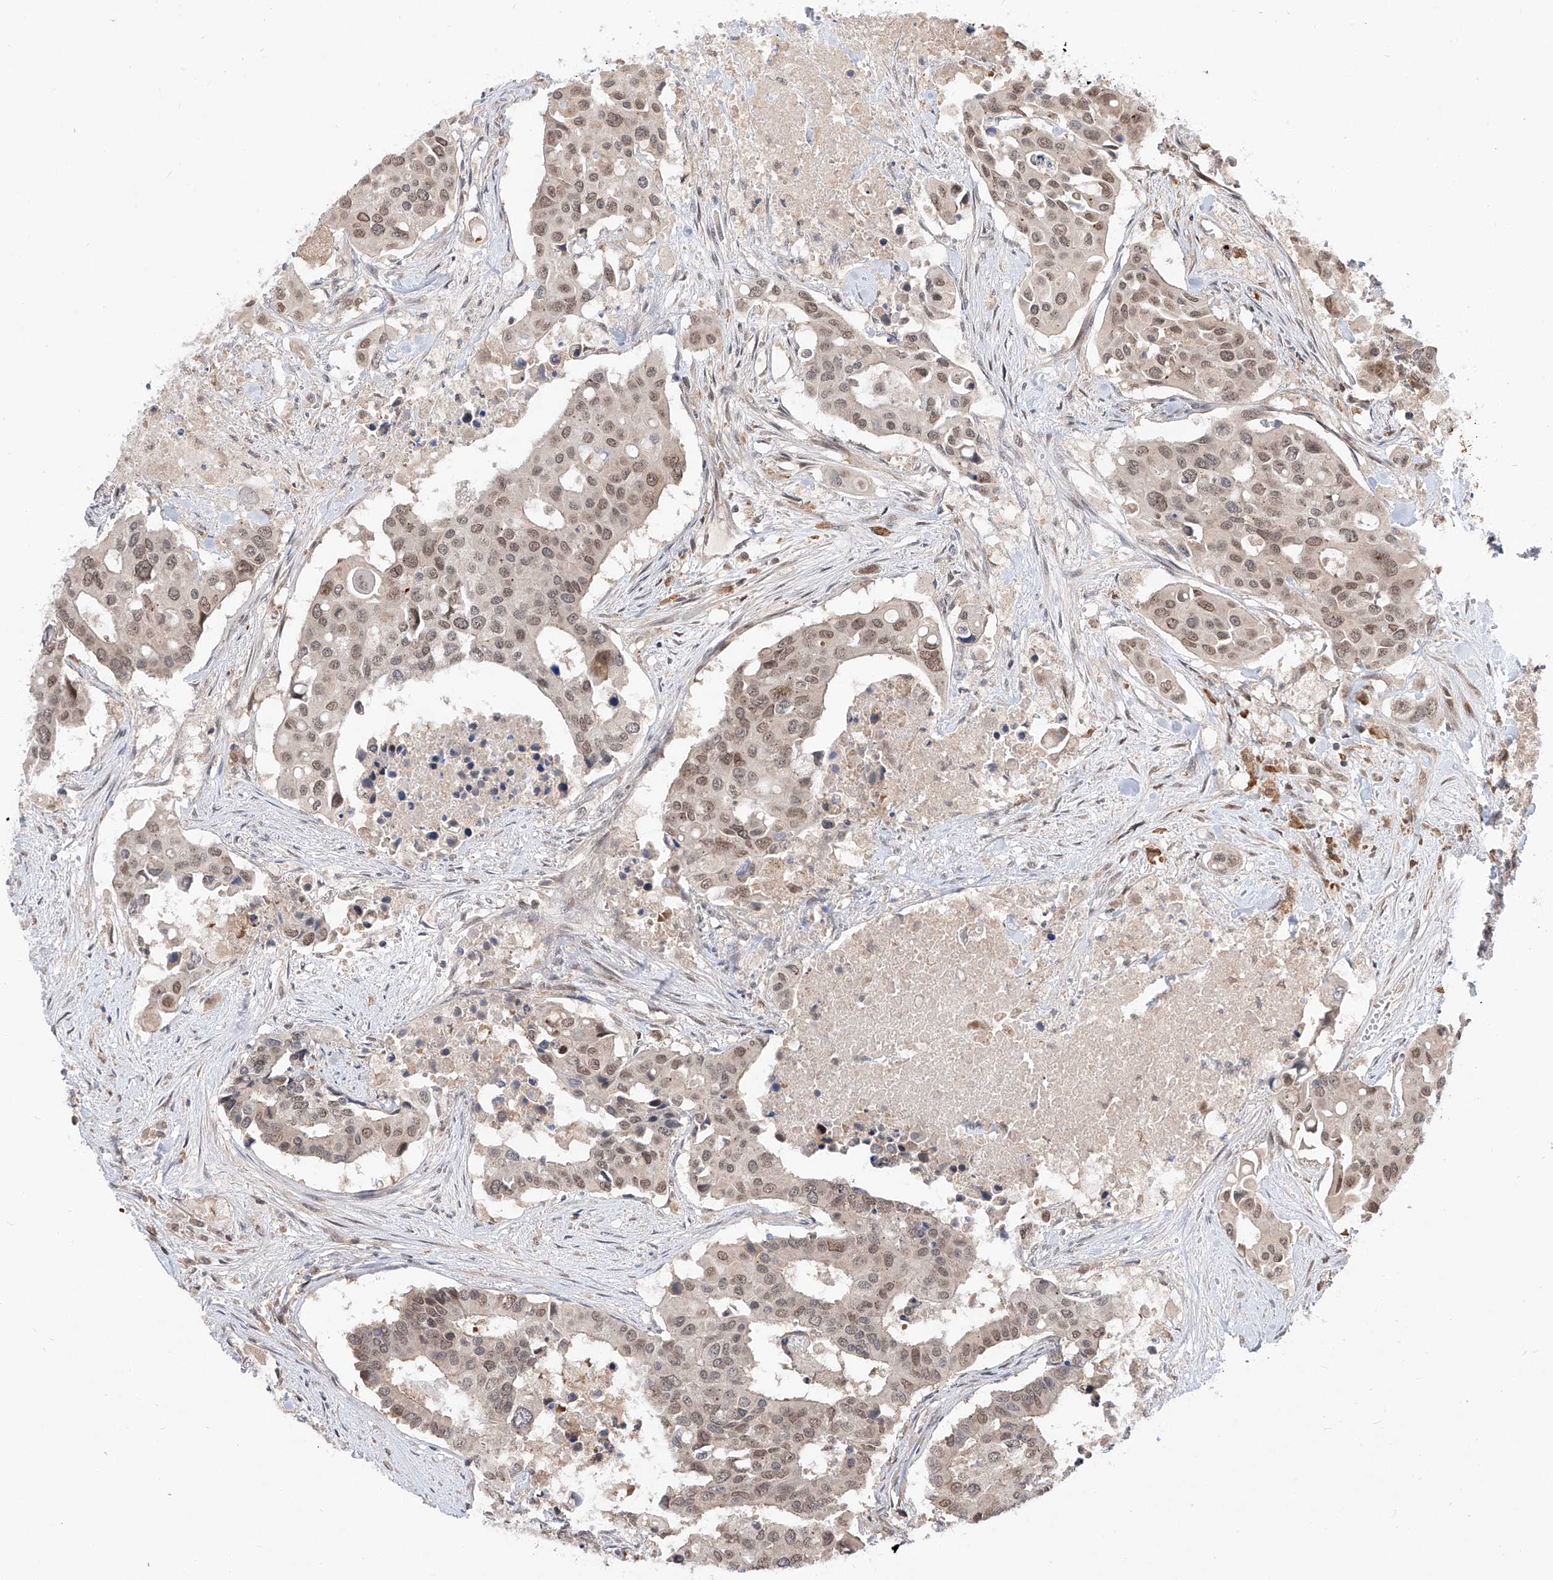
{"staining": {"intensity": "moderate", "quantity": ">75%", "location": "nuclear"}, "tissue": "colorectal cancer", "cell_type": "Tumor cells", "image_type": "cancer", "snomed": [{"axis": "morphology", "description": "Adenocarcinoma, NOS"}, {"axis": "topography", "description": "Colon"}], "caption": "Human adenocarcinoma (colorectal) stained with a protein marker shows moderate staining in tumor cells.", "gene": "DIRAS3", "patient": {"sex": "male", "age": 77}}